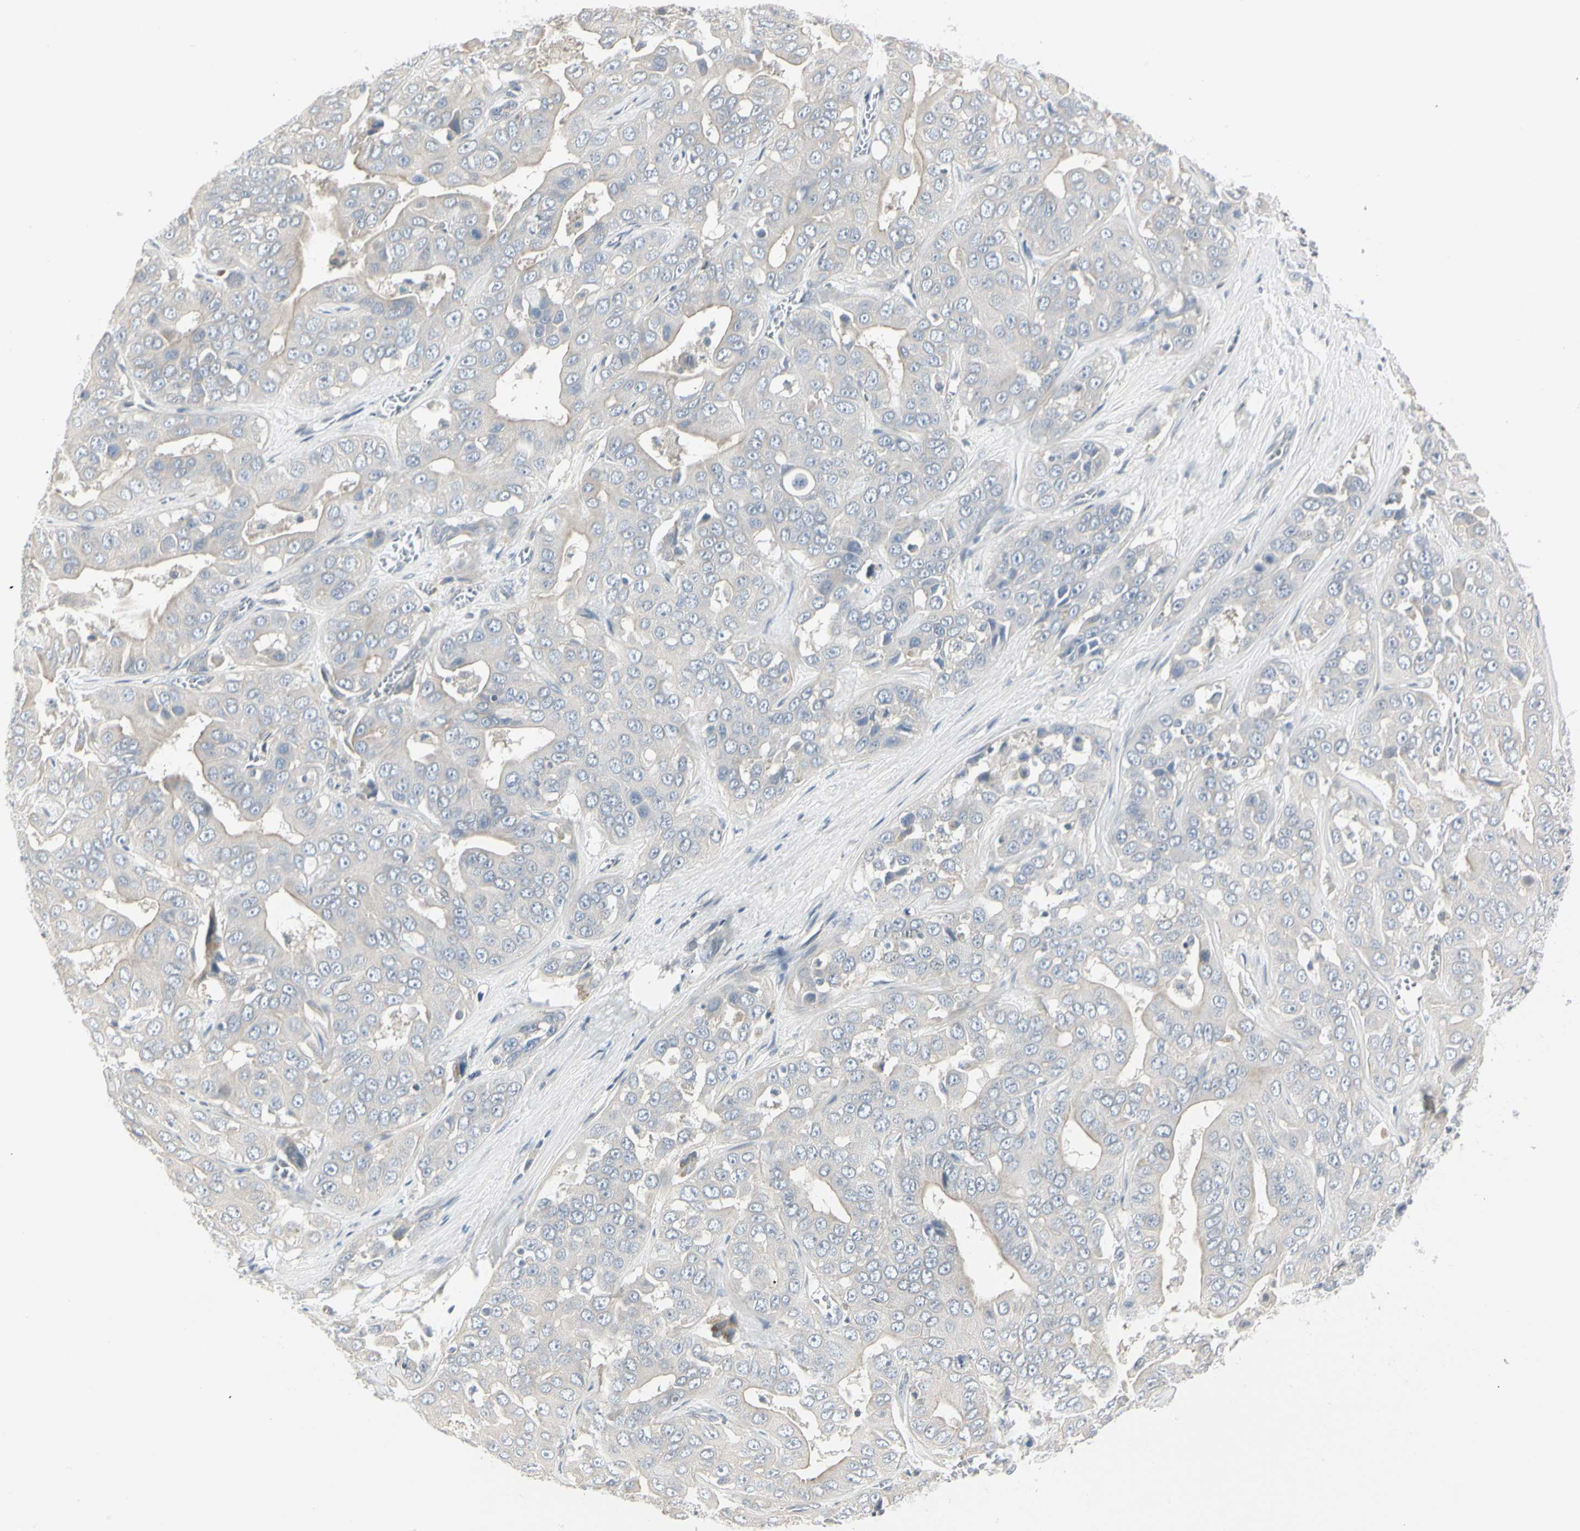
{"staining": {"intensity": "negative", "quantity": "none", "location": "none"}, "tissue": "liver cancer", "cell_type": "Tumor cells", "image_type": "cancer", "snomed": [{"axis": "morphology", "description": "Cholangiocarcinoma"}, {"axis": "topography", "description": "Liver"}], "caption": "Histopathology image shows no protein positivity in tumor cells of liver cancer tissue. (Brightfield microscopy of DAB IHC at high magnification).", "gene": "DMPK", "patient": {"sex": "female", "age": 52}}